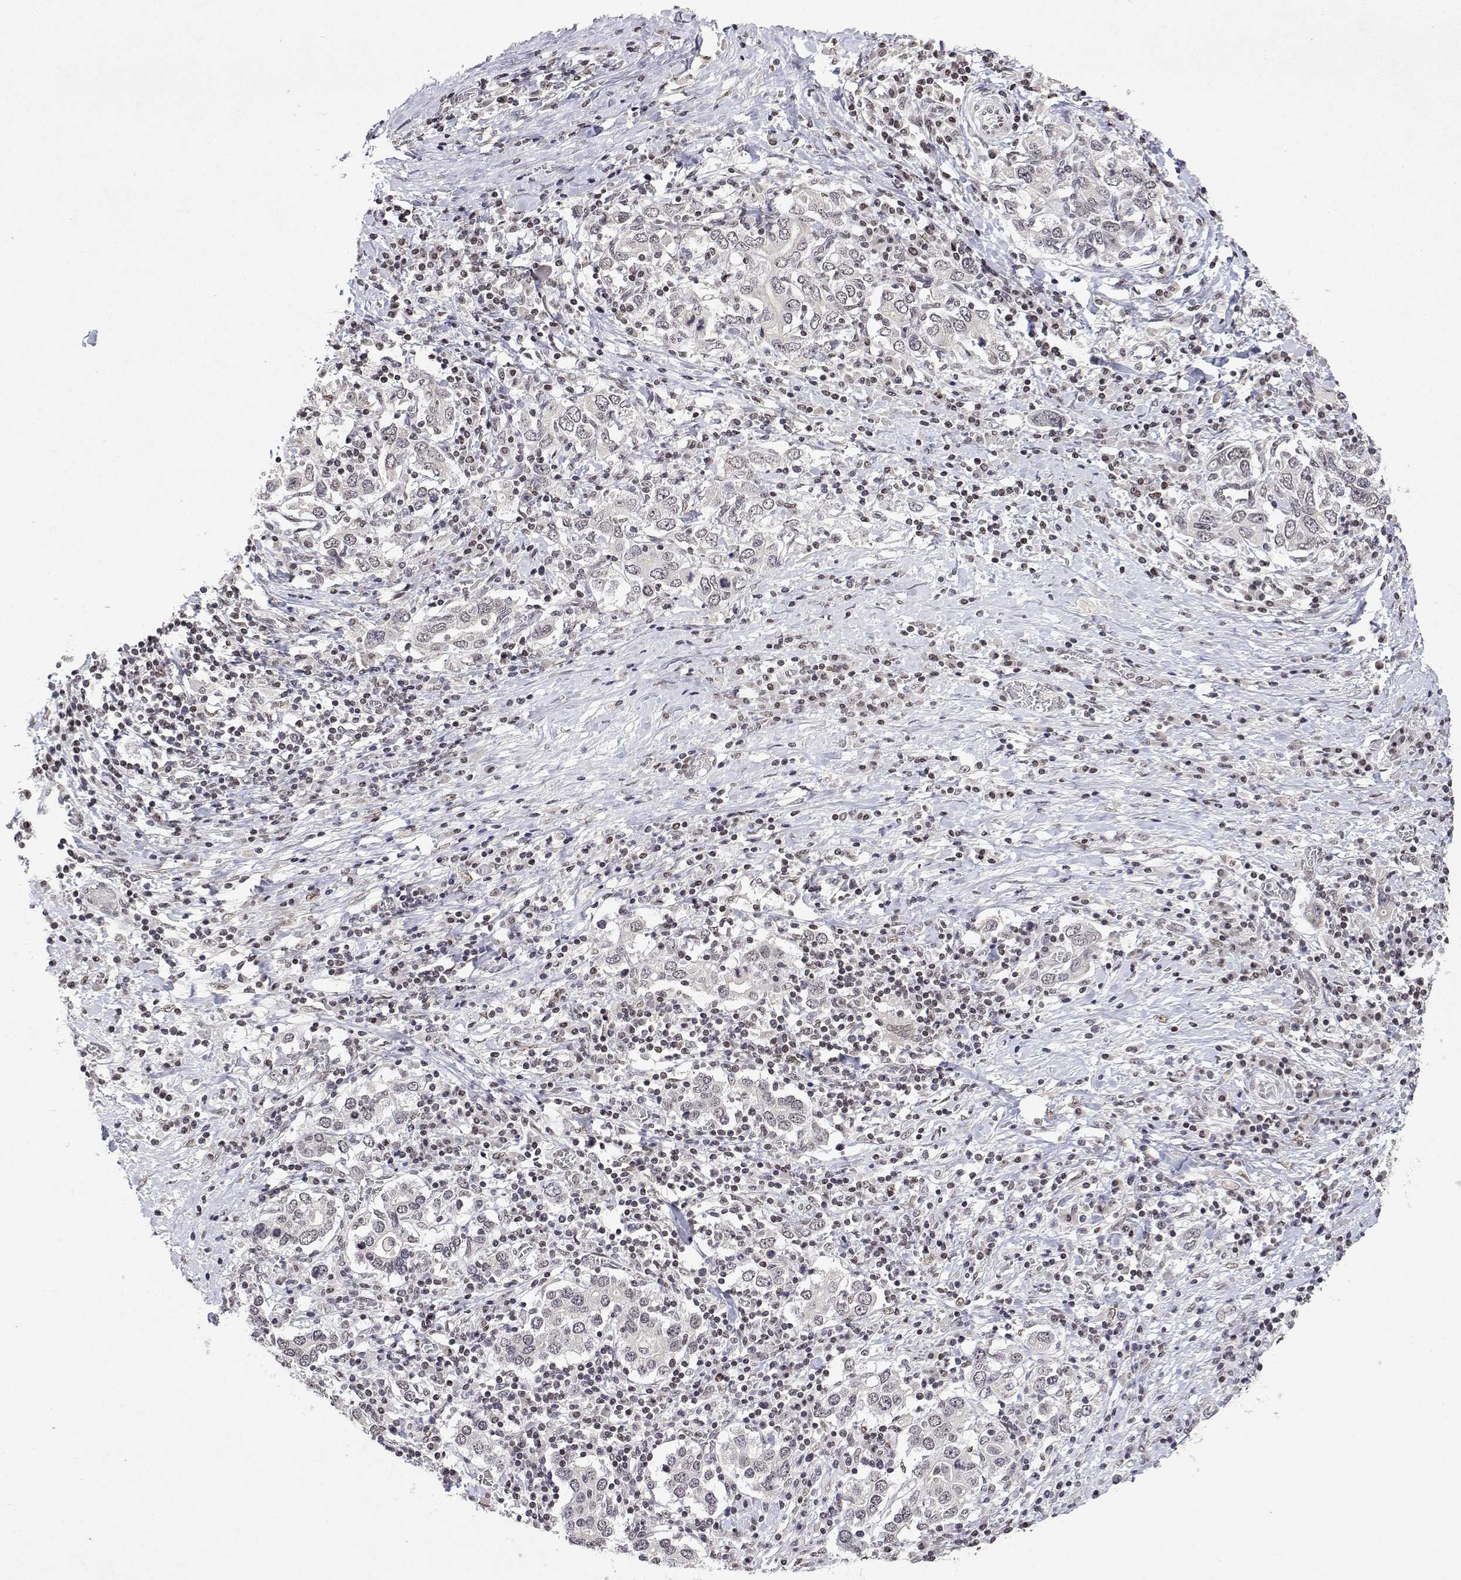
{"staining": {"intensity": "weak", "quantity": "25%-75%", "location": "nuclear"}, "tissue": "stomach cancer", "cell_type": "Tumor cells", "image_type": "cancer", "snomed": [{"axis": "morphology", "description": "Adenocarcinoma, NOS"}, {"axis": "topography", "description": "Stomach, upper"}, {"axis": "topography", "description": "Stomach"}], "caption": "Protein analysis of stomach cancer tissue shows weak nuclear expression in about 25%-75% of tumor cells.", "gene": "XPC", "patient": {"sex": "male", "age": 62}}